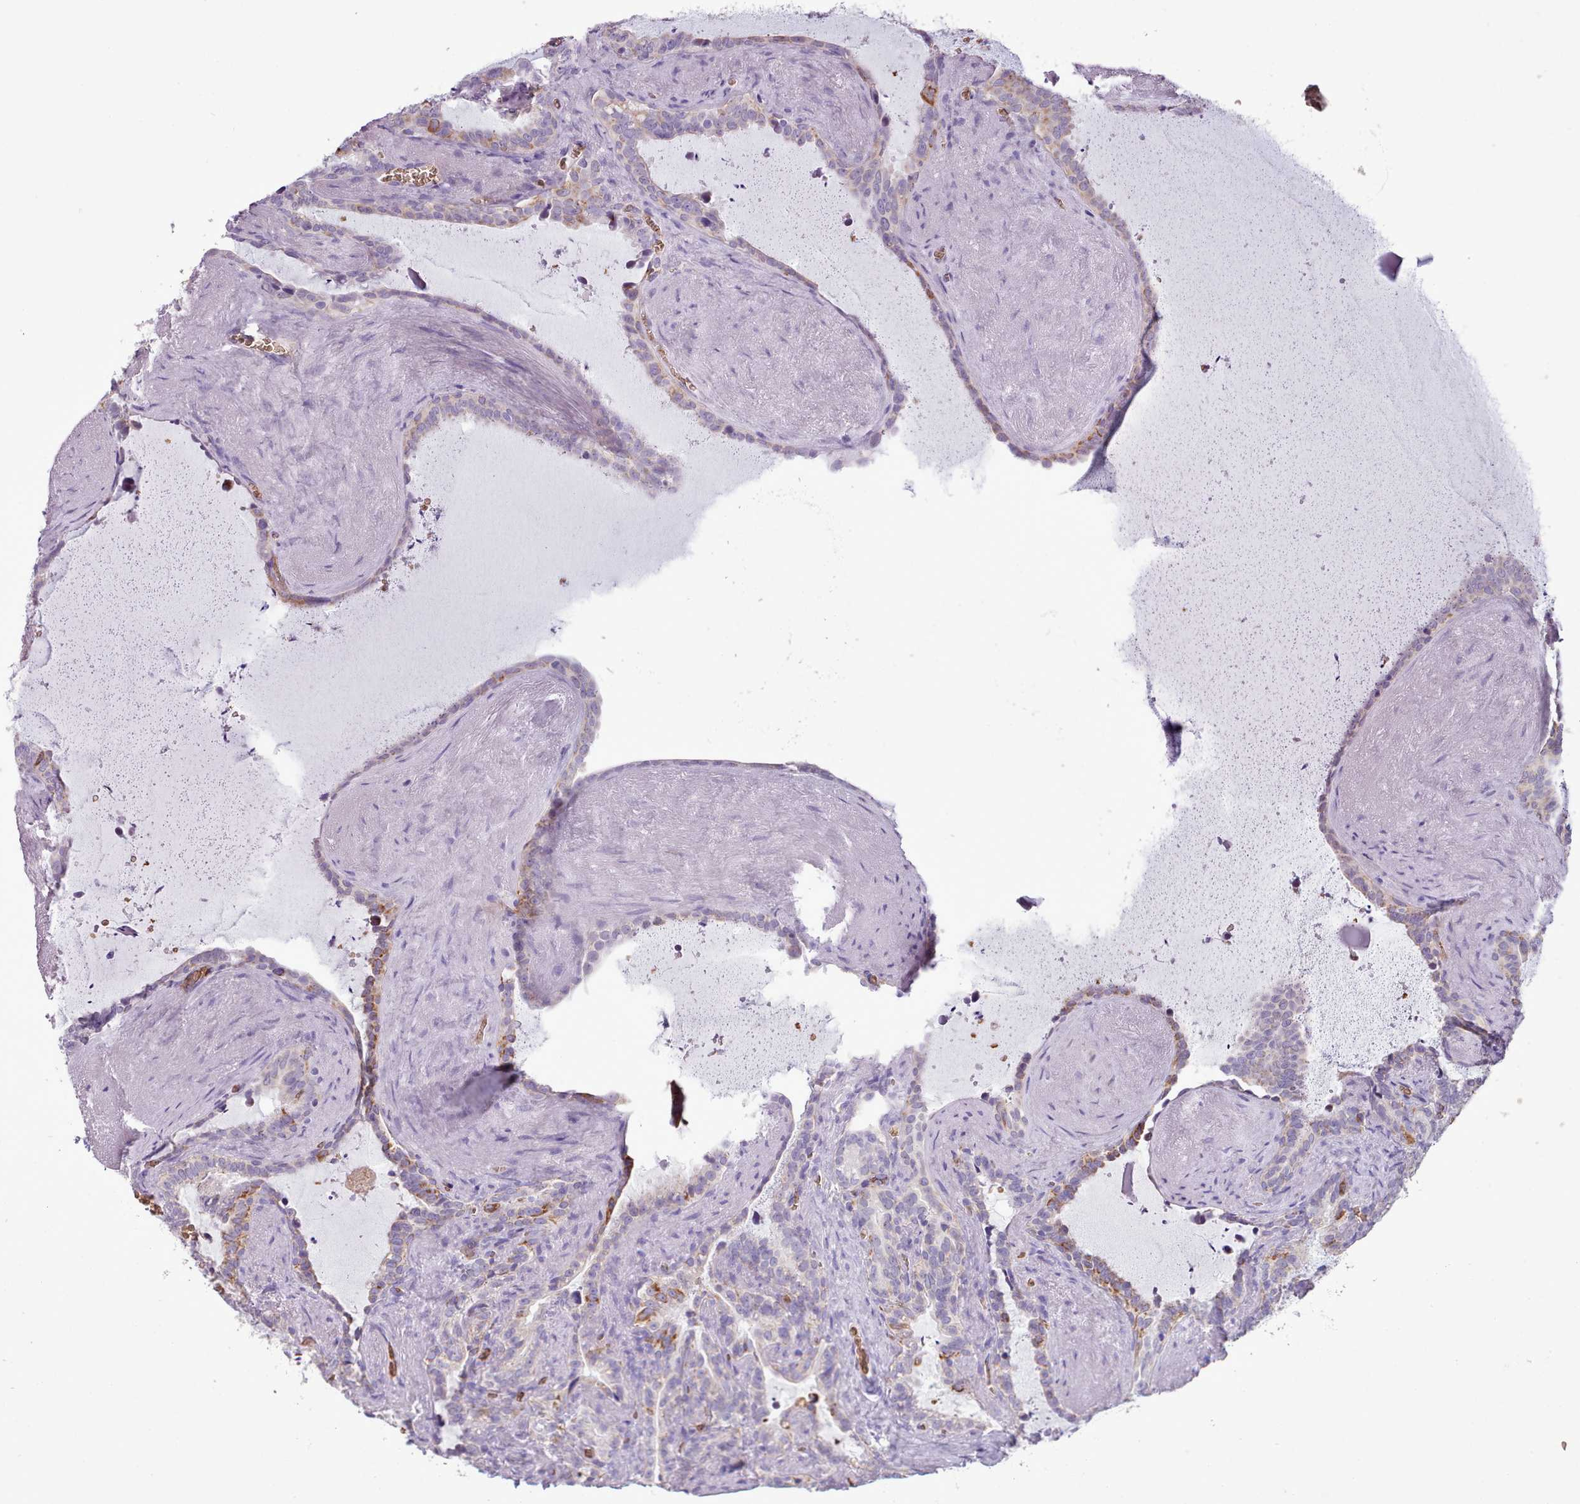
{"staining": {"intensity": "moderate", "quantity": "<25%", "location": "cytoplasmic/membranous"}, "tissue": "seminal vesicle", "cell_type": "Glandular cells", "image_type": "normal", "snomed": [{"axis": "morphology", "description": "Normal tissue, NOS"}, {"axis": "topography", "description": "Prostate"}, {"axis": "topography", "description": "Seminal veicle"}], "caption": "A low amount of moderate cytoplasmic/membranous expression is present in about <25% of glandular cells in benign seminal vesicle.", "gene": "AK4P3", "patient": {"sex": "male", "age": 58}}